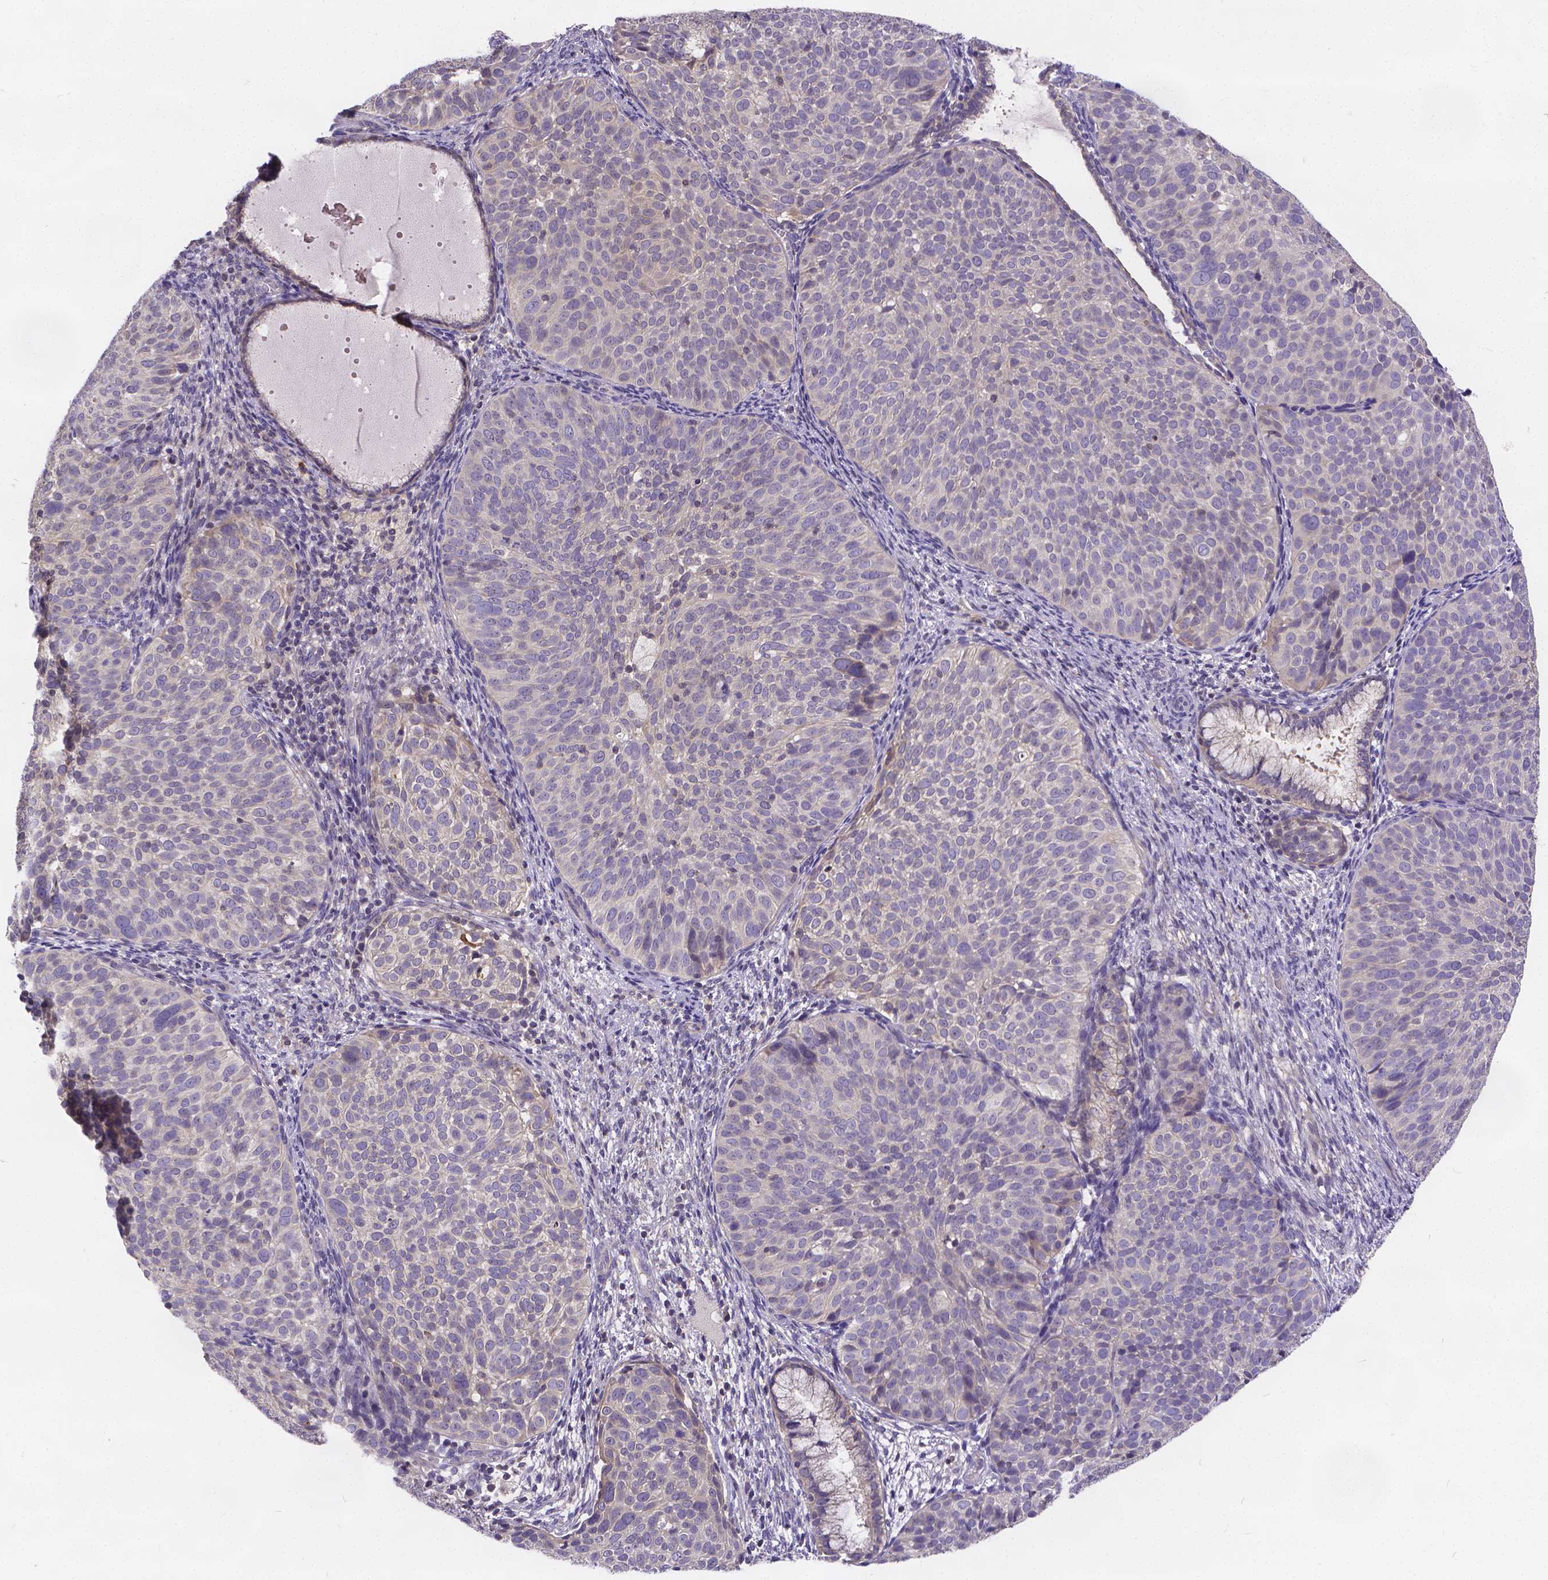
{"staining": {"intensity": "negative", "quantity": "none", "location": "none"}, "tissue": "cervical cancer", "cell_type": "Tumor cells", "image_type": "cancer", "snomed": [{"axis": "morphology", "description": "Squamous cell carcinoma, NOS"}, {"axis": "topography", "description": "Cervix"}], "caption": "Cervical cancer (squamous cell carcinoma) was stained to show a protein in brown. There is no significant staining in tumor cells. (Brightfield microscopy of DAB immunohistochemistry at high magnification).", "gene": "GLRB", "patient": {"sex": "female", "age": 39}}